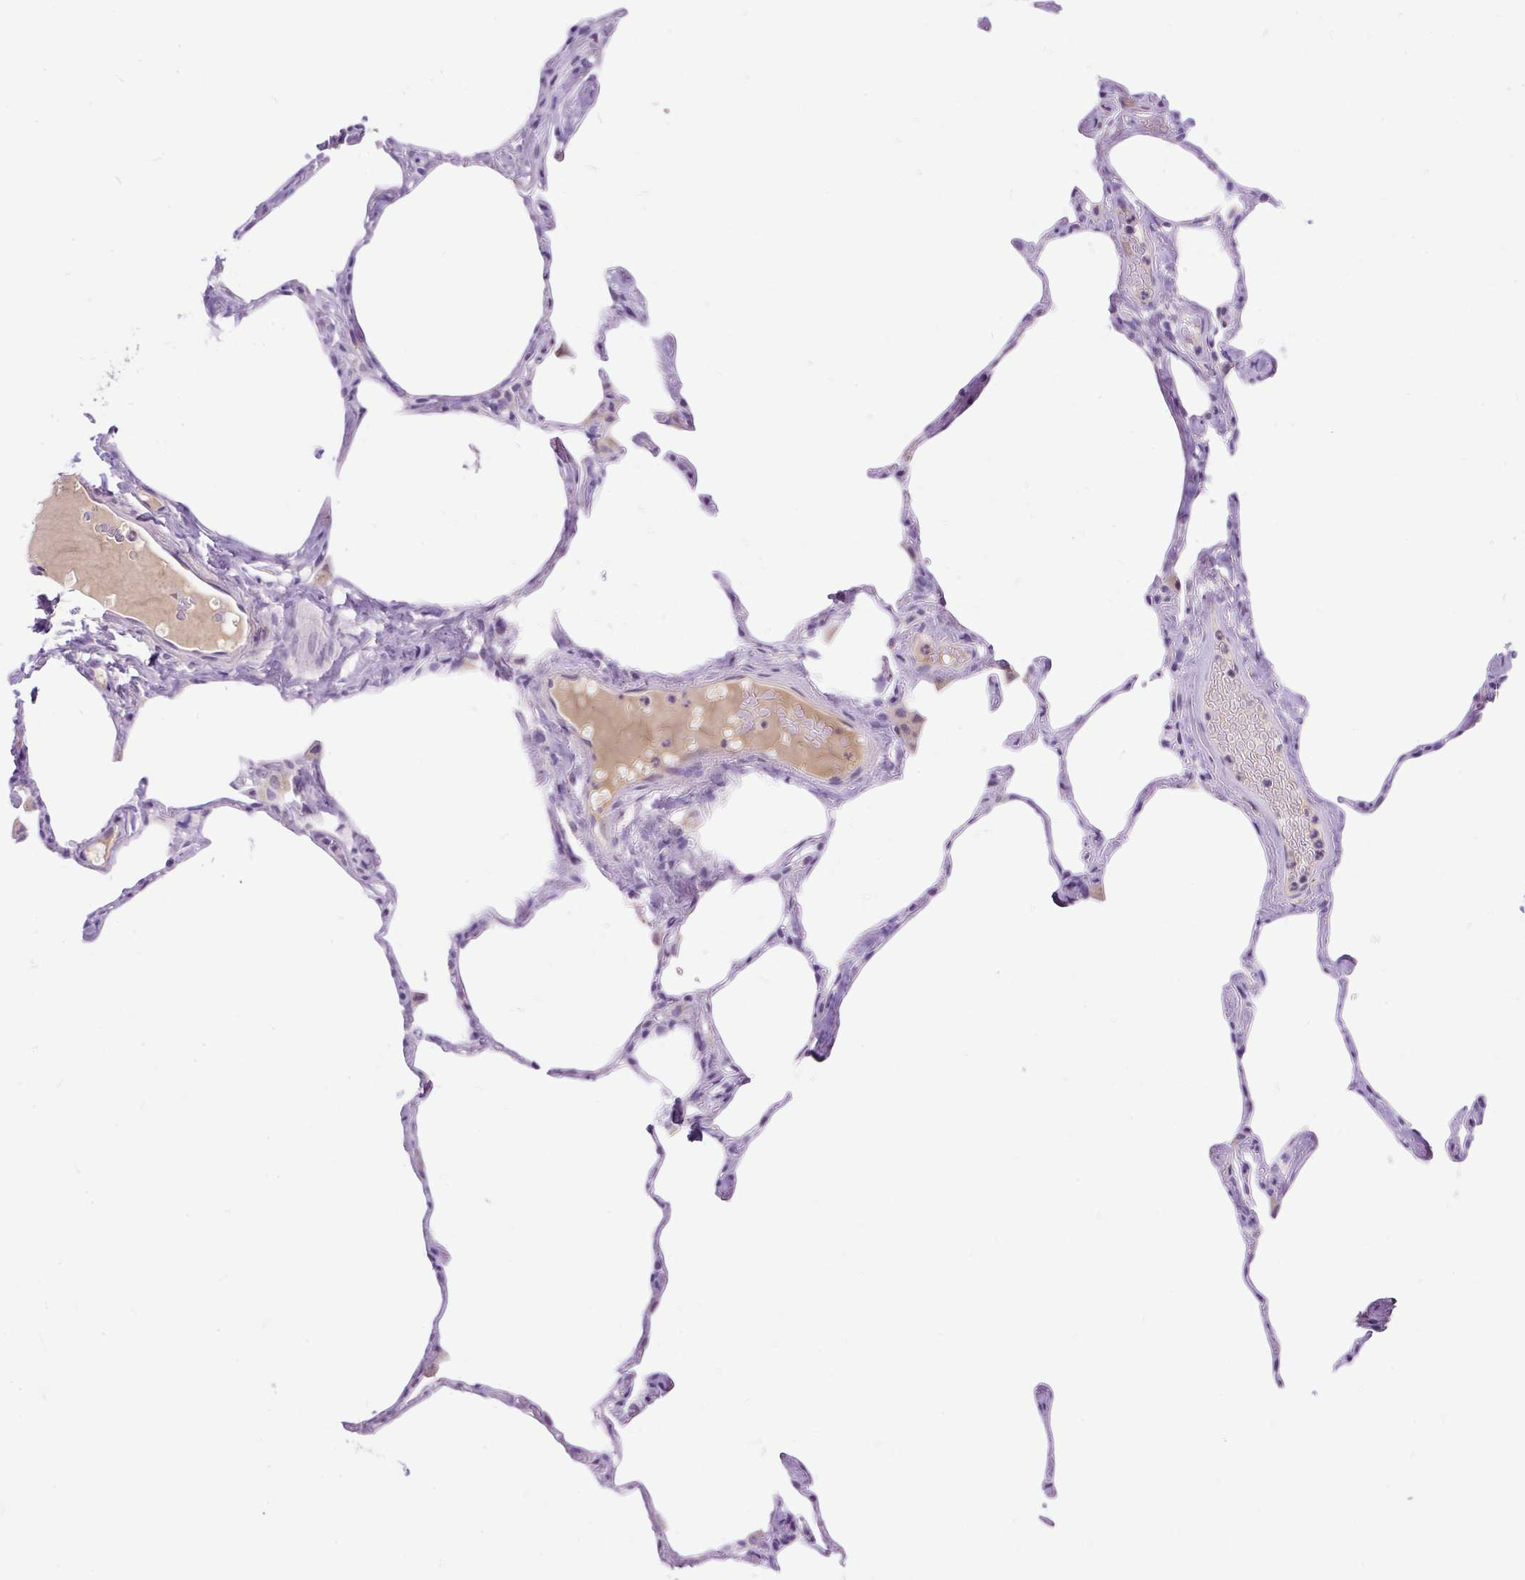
{"staining": {"intensity": "negative", "quantity": "none", "location": "none"}, "tissue": "lung", "cell_type": "Alveolar cells", "image_type": "normal", "snomed": [{"axis": "morphology", "description": "Normal tissue, NOS"}, {"axis": "topography", "description": "Lung"}], "caption": "The histopathology image shows no significant positivity in alveolar cells of lung.", "gene": "KRTAP20", "patient": {"sex": "male", "age": 65}}